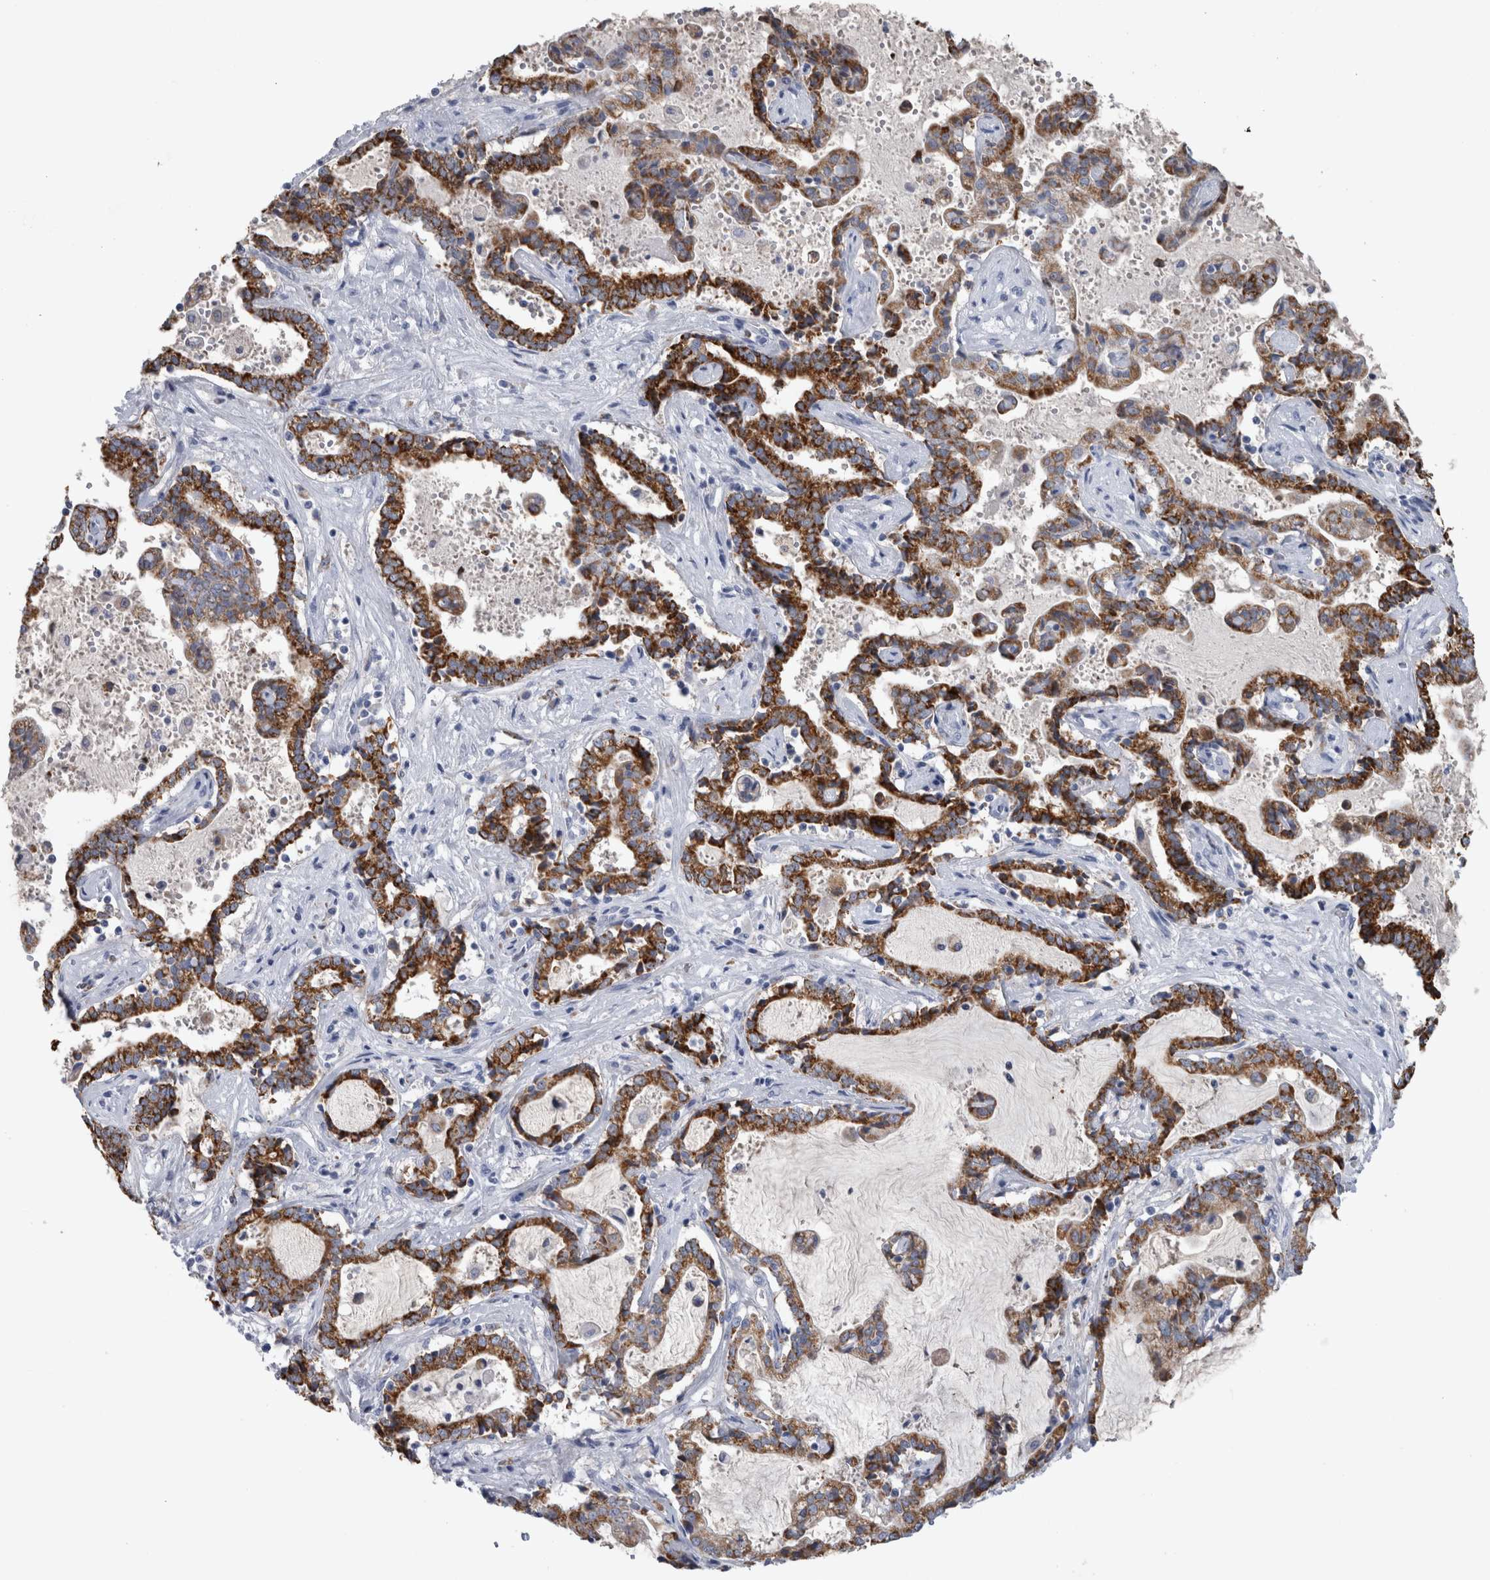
{"staining": {"intensity": "strong", "quantity": "25%-75%", "location": "cytoplasmic/membranous"}, "tissue": "liver cancer", "cell_type": "Tumor cells", "image_type": "cancer", "snomed": [{"axis": "morphology", "description": "Cholangiocarcinoma"}, {"axis": "topography", "description": "Liver"}], "caption": "A high amount of strong cytoplasmic/membranous expression is present in approximately 25%-75% of tumor cells in liver cholangiocarcinoma tissue.", "gene": "GATM", "patient": {"sex": "male", "age": 57}}